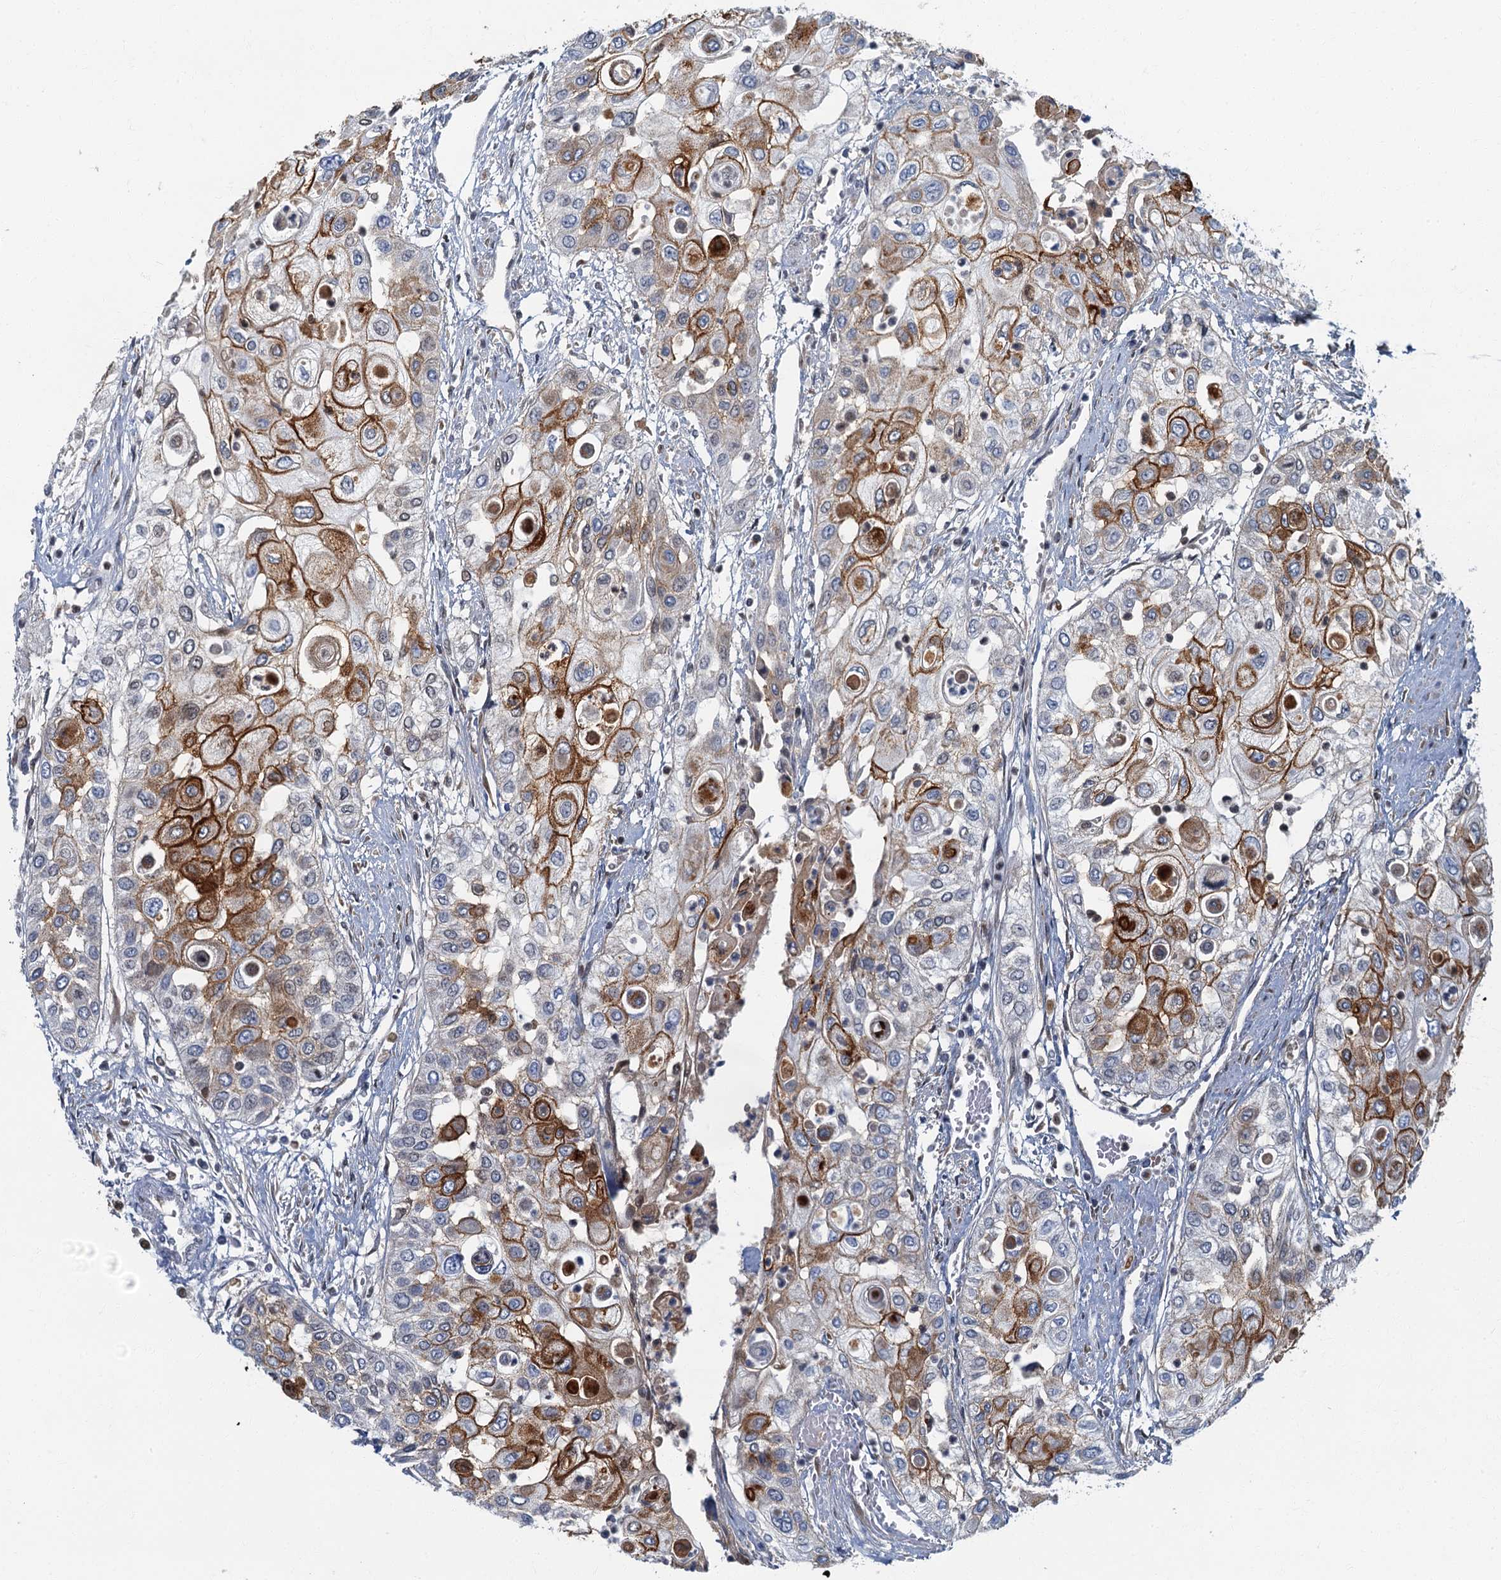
{"staining": {"intensity": "strong", "quantity": "25%-75%", "location": "cytoplasmic/membranous"}, "tissue": "urothelial cancer", "cell_type": "Tumor cells", "image_type": "cancer", "snomed": [{"axis": "morphology", "description": "Urothelial carcinoma, High grade"}, {"axis": "topography", "description": "Urinary bladder"}], "caption": "A brown stain shows strong cytoplasmic/membranous positivity of a protein in human high-grade urothelial carcinoma tumor cells. The protein is shown in brown color, while the nuclei are stained blue.", "gene": "LYPD3", "patient": {"sex": "female", "age": 79}}